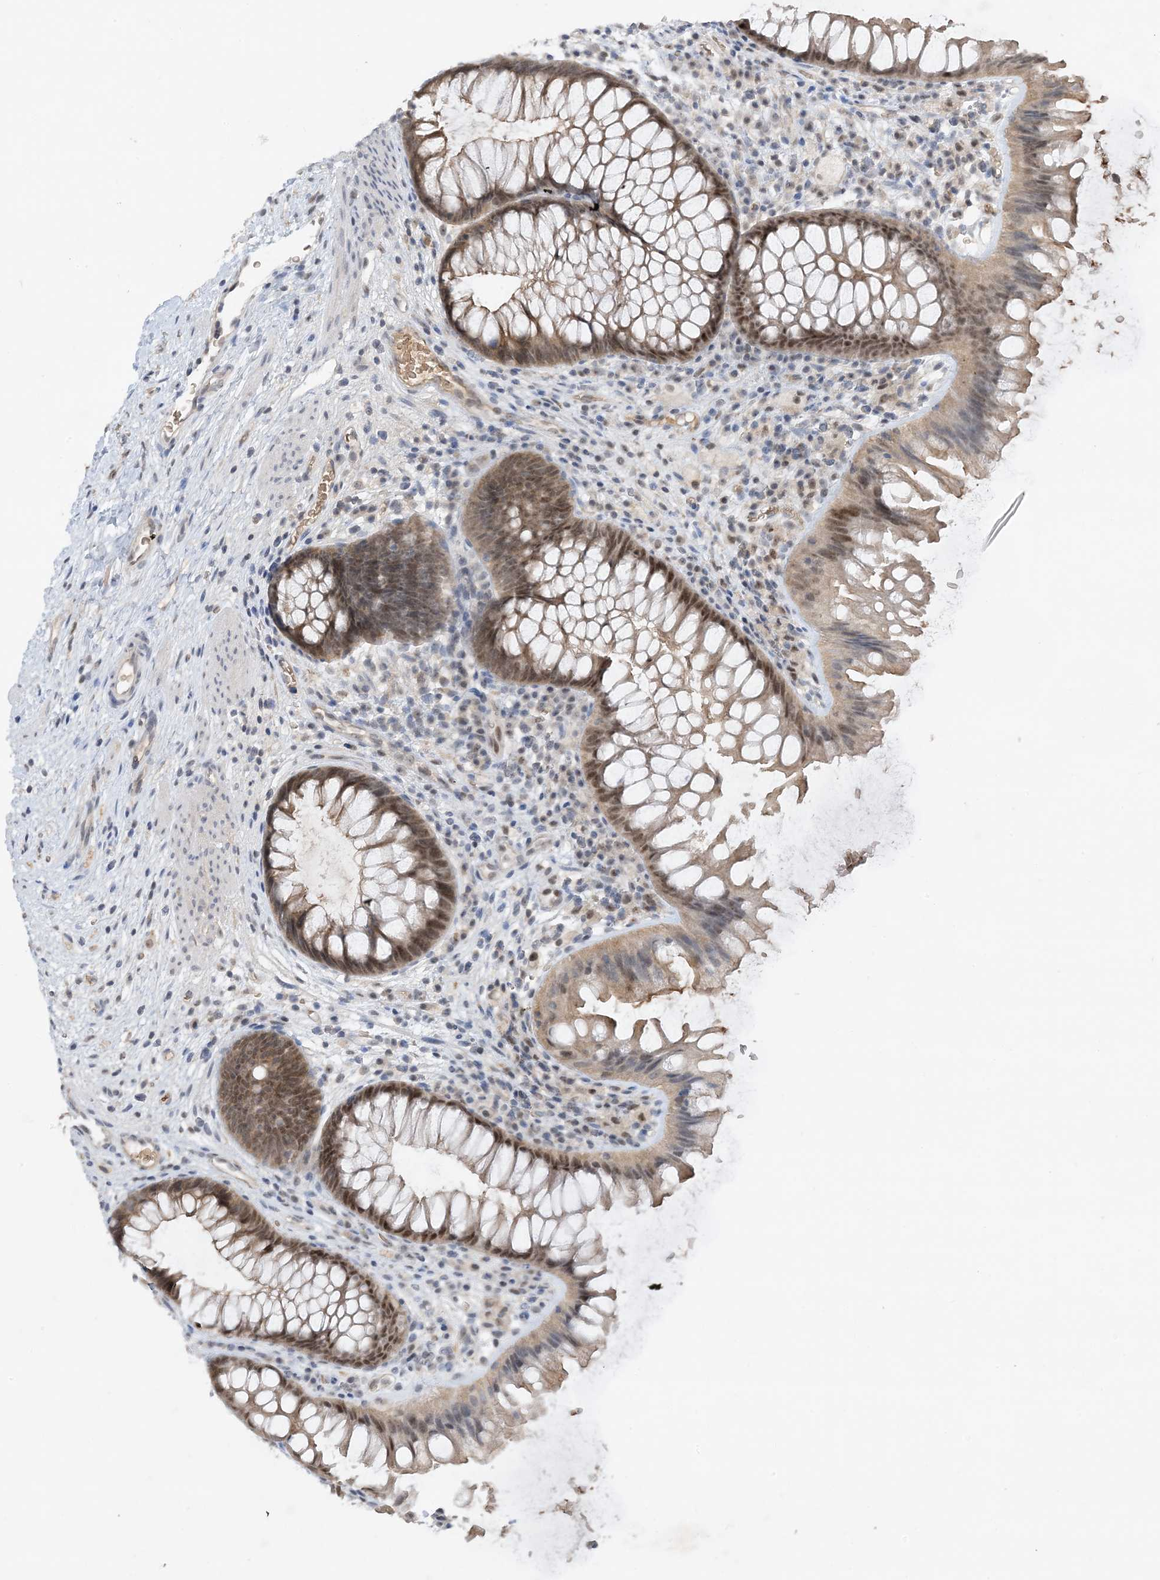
{"staining": {"intensity": "weak", "quantity": ">75%", "location": "cytoplasmic/membranous,nuclear"}, "tissue": "colon", "cell_type": "Endothelial cells", "image_type": "normal", "snomed": [{"axis": "morphology", "description": "Normal tissue, NOS"}, {"axis": "topography", "description": "Colon"}], "caption": "The image reveals staining of normal colon, revealing weak cytoplasmic/membranous,nuclear protein positivity (brown color) within endothelial cells.", "gene": "UBE2E1", "patient": {"sex": "female", "age": 62}}